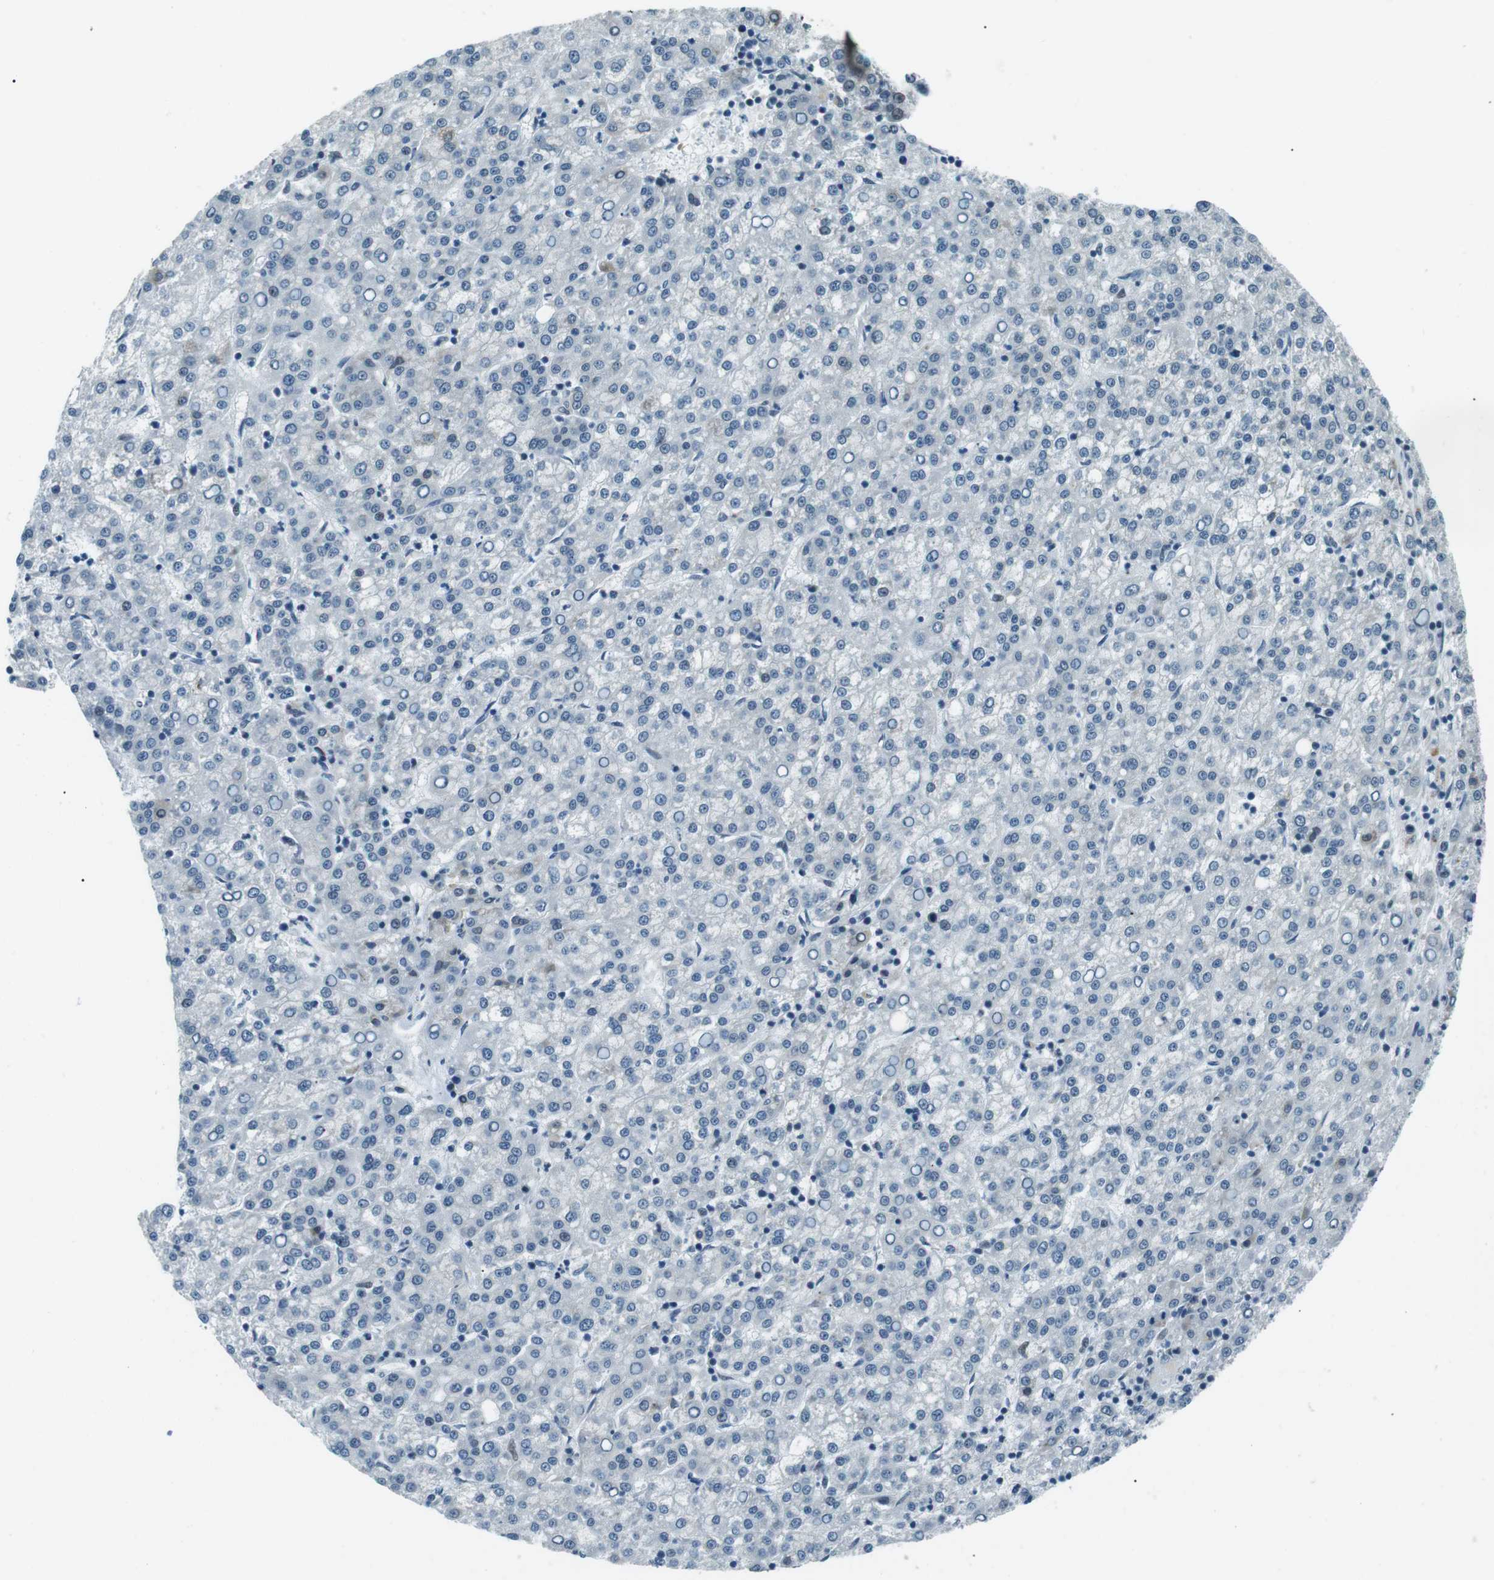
{"staining": {"intensity": "negative", "quantity": "none", "location": "none"}, "tissue": "liver cancer", "cell_type": "Tumor cells", "image_type": "cancer", "snomed": [{"axis": "morphology", "description": "Carcinoma, Hepatocellular, NOS"}, {"axis": "topography", "description": "Liver"}], "caption": "The photomicrograph shows no significant positivity in tumor cells of liver cancer.", "gene": "PJA1", "patient": {"sex": "female", "age": 58}}